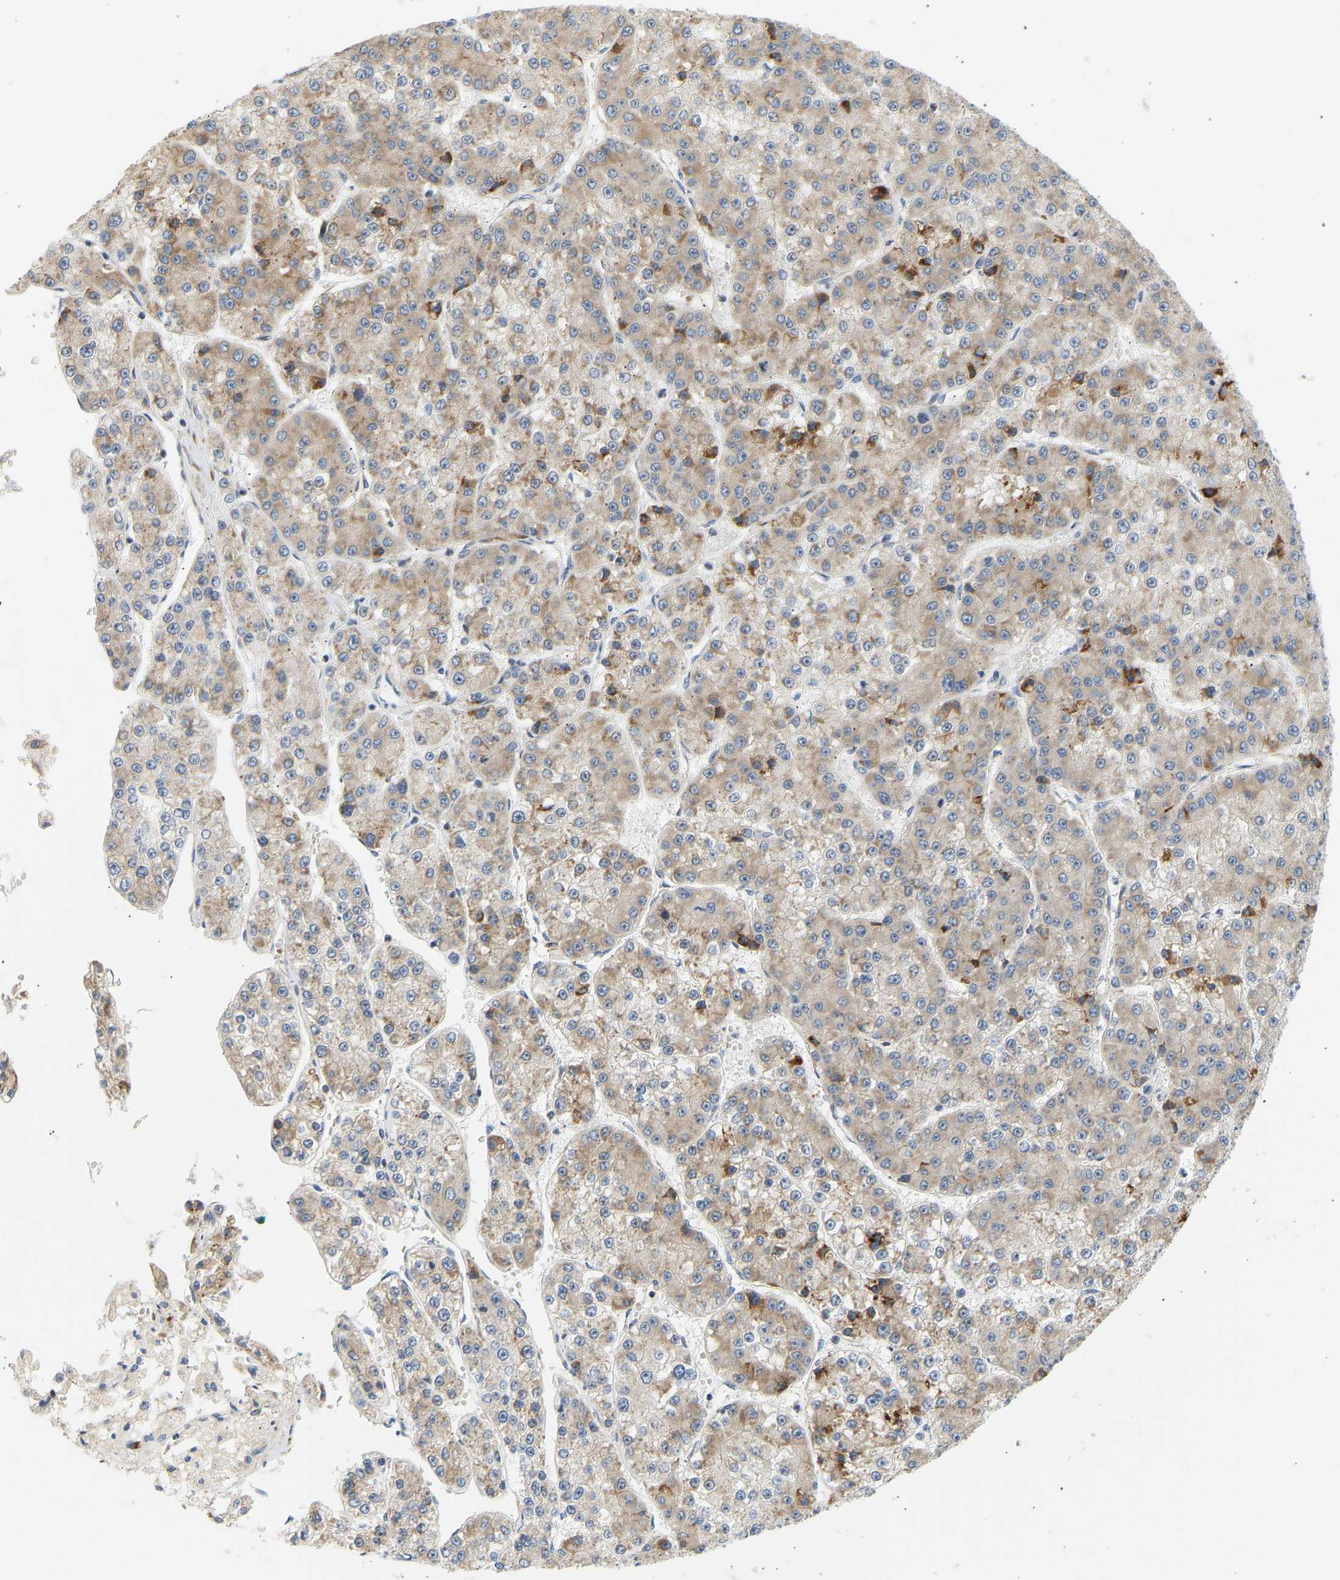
{"staining": {"intensity": "moderate", "quantity": ">75%", "location": "cytoplasmic/membranous"}, "tissue": "liver cancer", "cell_type": "Tumor cells", "image_type": "cancer", "snomed": [{"axis": "morphology", "description": "Carcinoma, Hepatocellular, NOS"}, {"axis": "topography", "description": "Liver"}], "caption": "Liver hepatocellular carcinoma was stained to show a protein in brown. There is medium levels of moderate cytoplasmic/membranous positivity in about >75% of tumor cells.", "gene": "RPS14", "patient": {"sex": "female", "age": 73}}